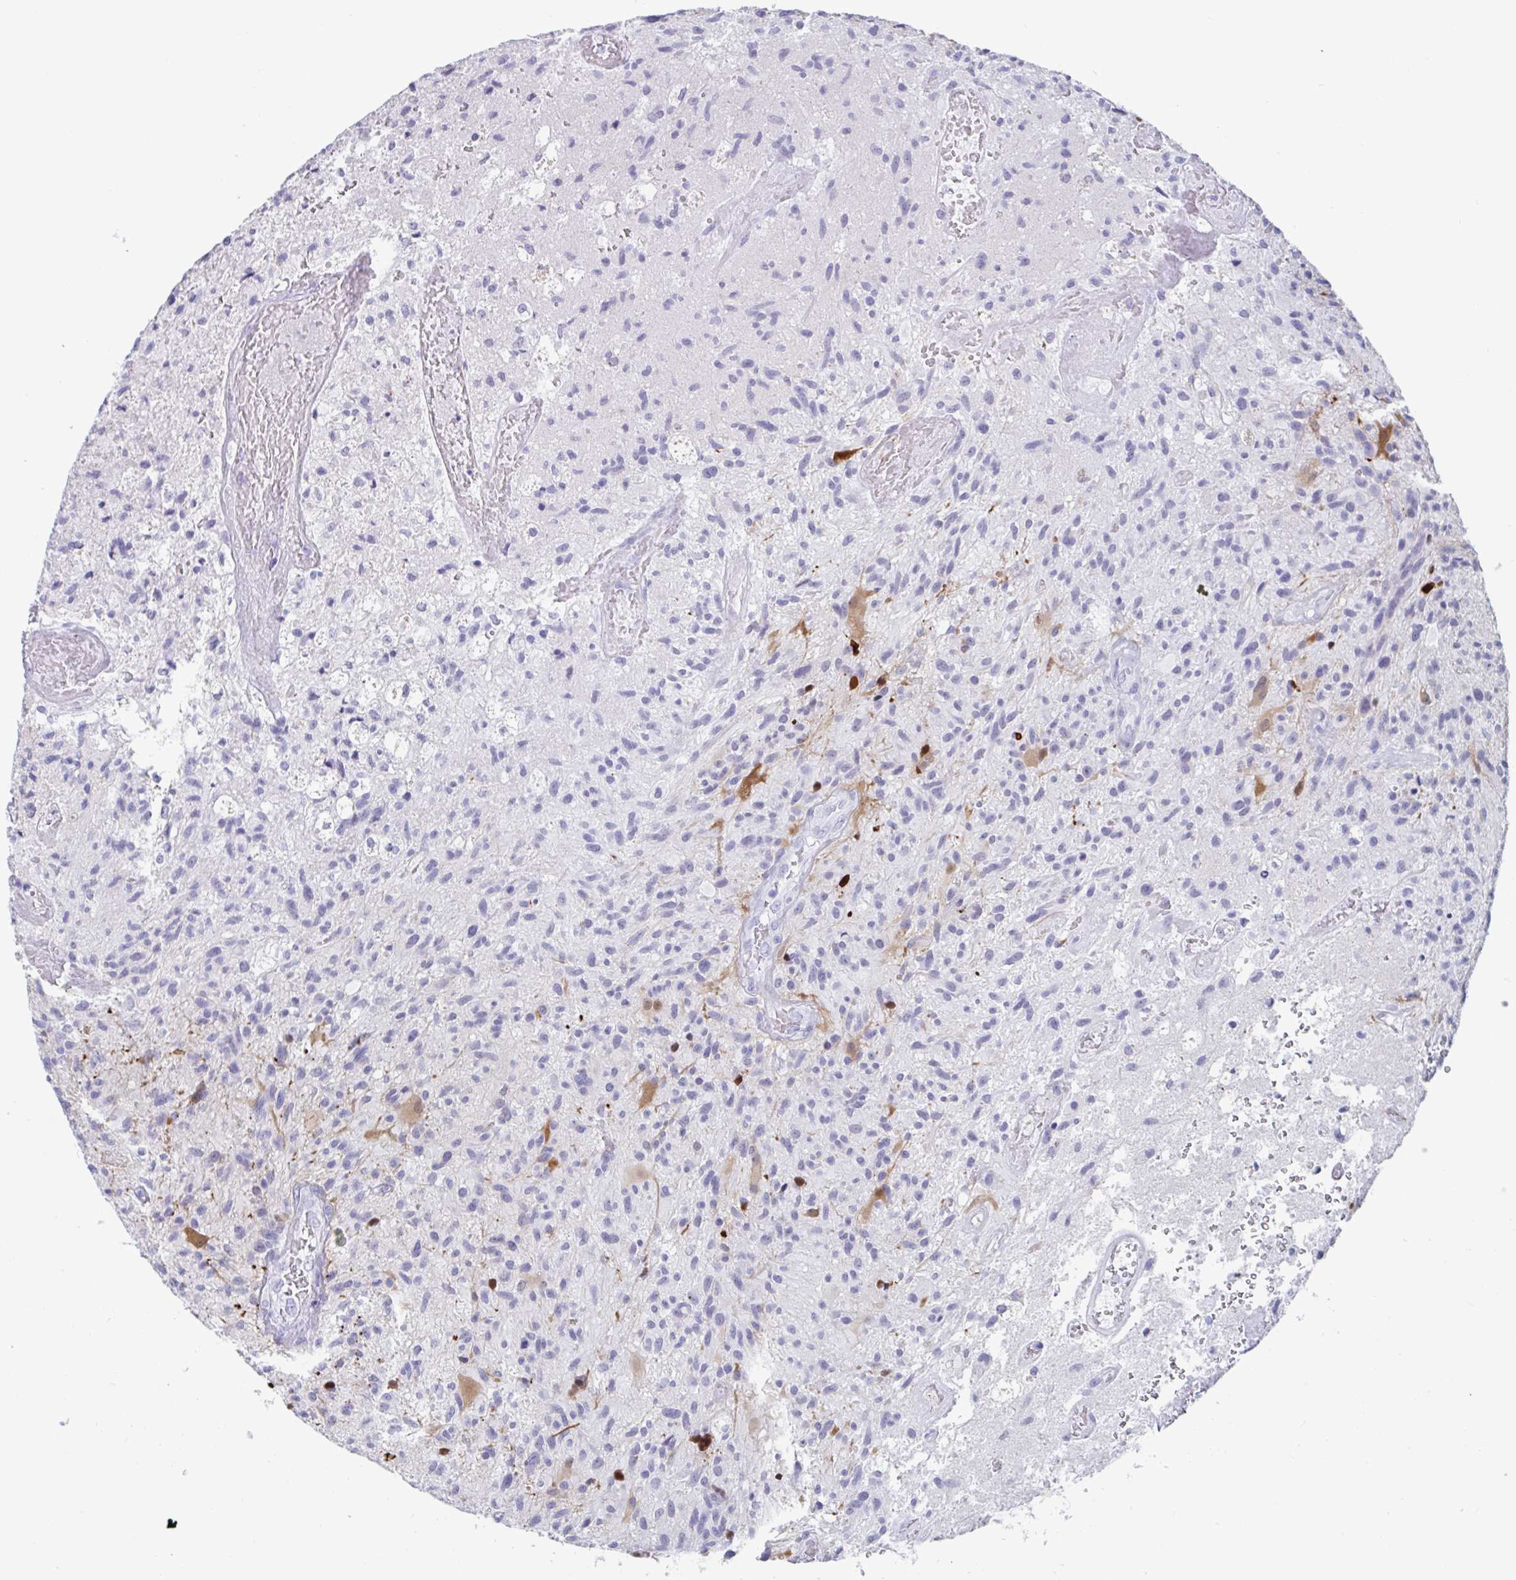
{"staining": {"intensity": "negative", "quantity": "none", "location": "none"}, "tissue": "glioma", "cell_type": "Tumor cells", "image_type": "cancer", "snomed": [{"axis": "morphology", "description": "Glioma, malignant, High grade"}, {"axis": "topography", "description": "Brain"}], "caption": "Immunohistochemistry (IHC) photomicrograph of neoplastic tissue: glioma stained with DAB (3,3'-diaminobenzidine) reveals no significant protein expression in tumor cells.", "gene": "GKN2", "patient": {"sex": "female", "age": 70}}